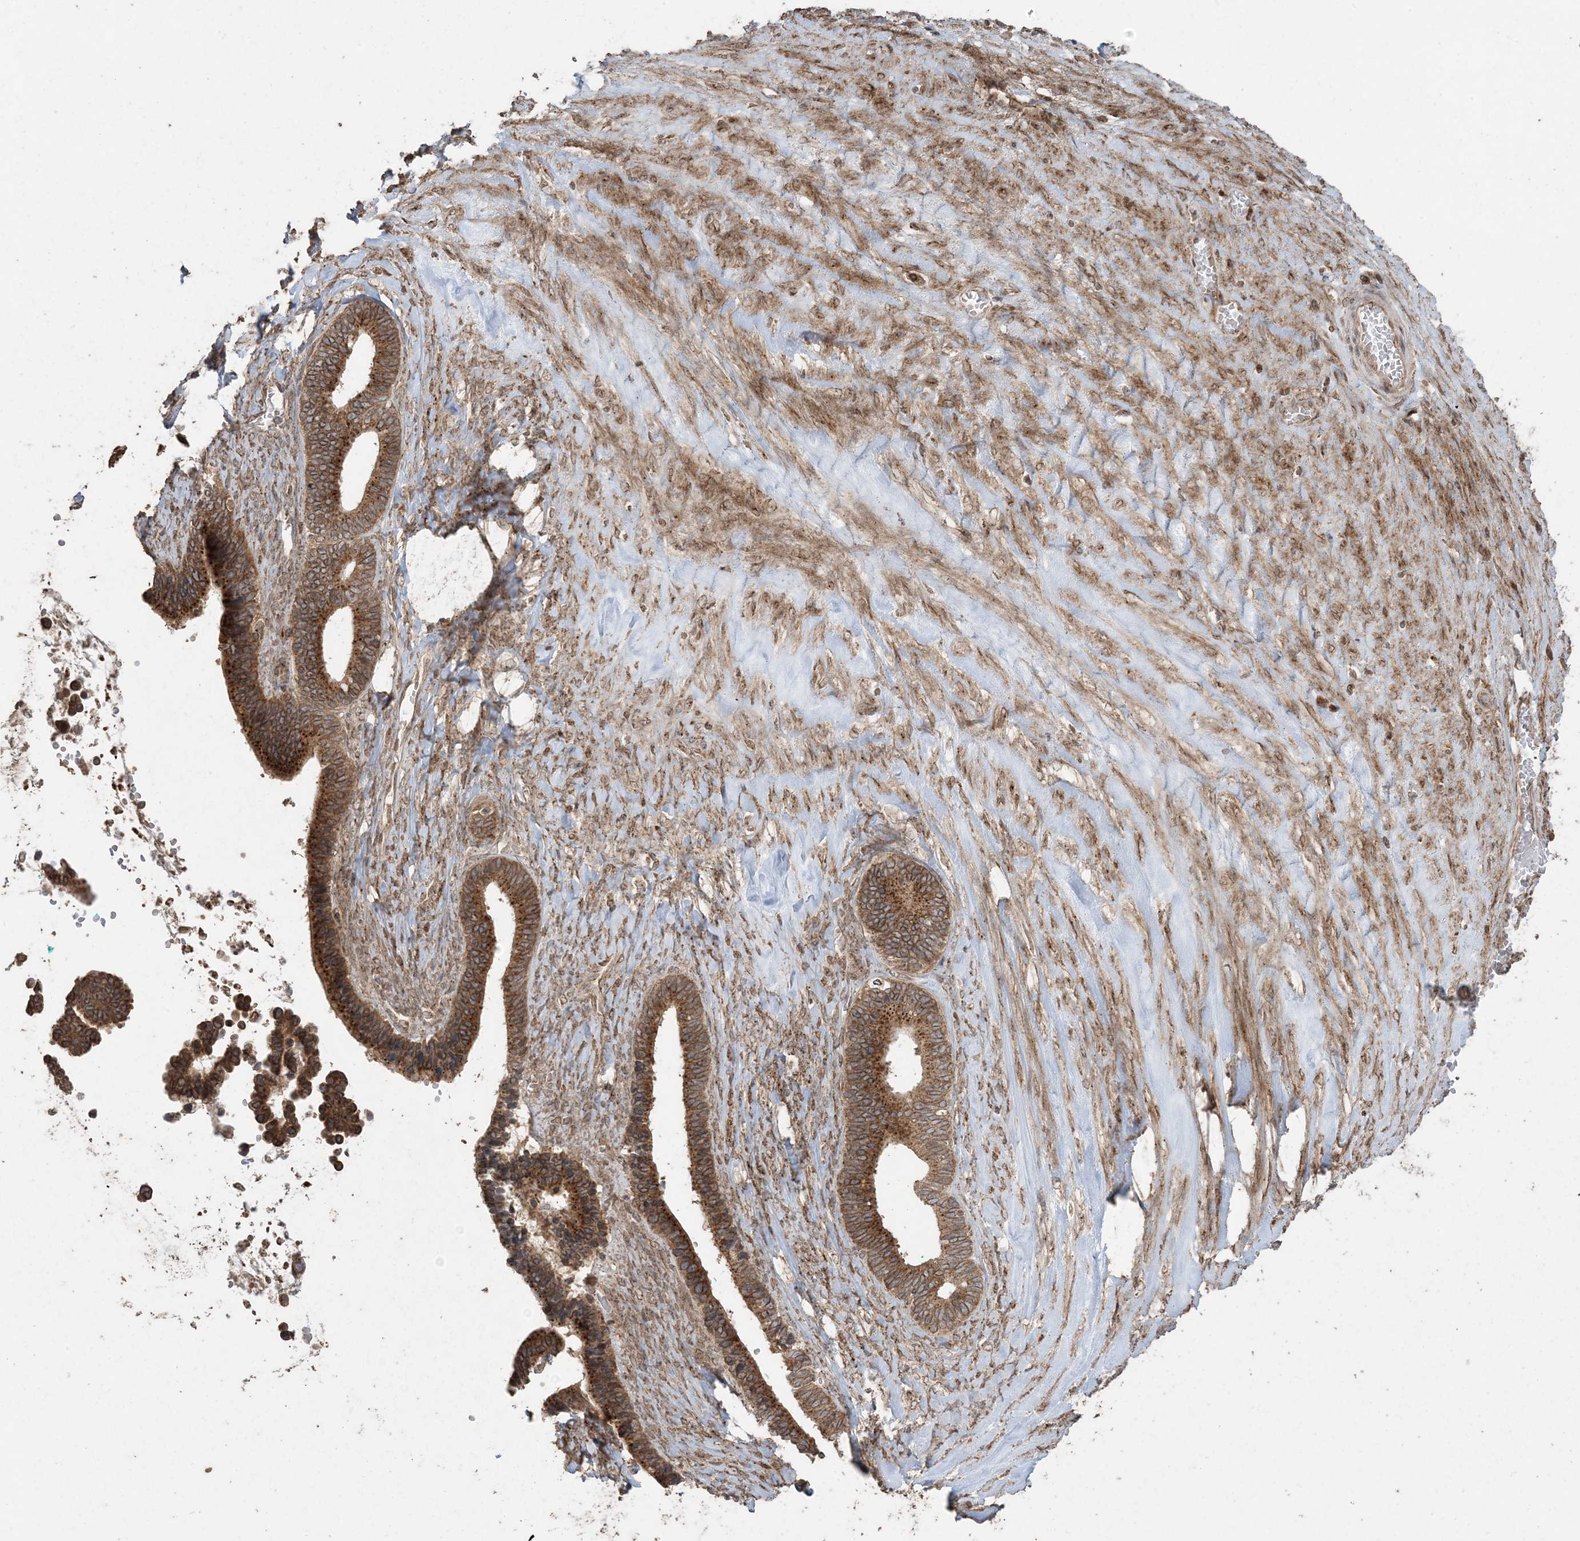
{"staining": {"intensity": "strong", "quantity": ">75%", "location": "cytoplasmic/membranous"}, "tissue": "ovarian cancer", "cell_type": "Tumor cells", "image_type": "cancer", "snomed": [{"axis": "morphology", "description": "Cystadenocarcinoma, serous, NOS"}, {"axis": "topography", "description": "Ovary"}], "caption": "A high amount of strong cytoplasmic/membranous expression is appreciated in about >75% of tumor cells in ovarian serous cystadenocarcinoma tissue.", "gene": "DDX19B", "patient": {"sex": "female", "age": 56}}